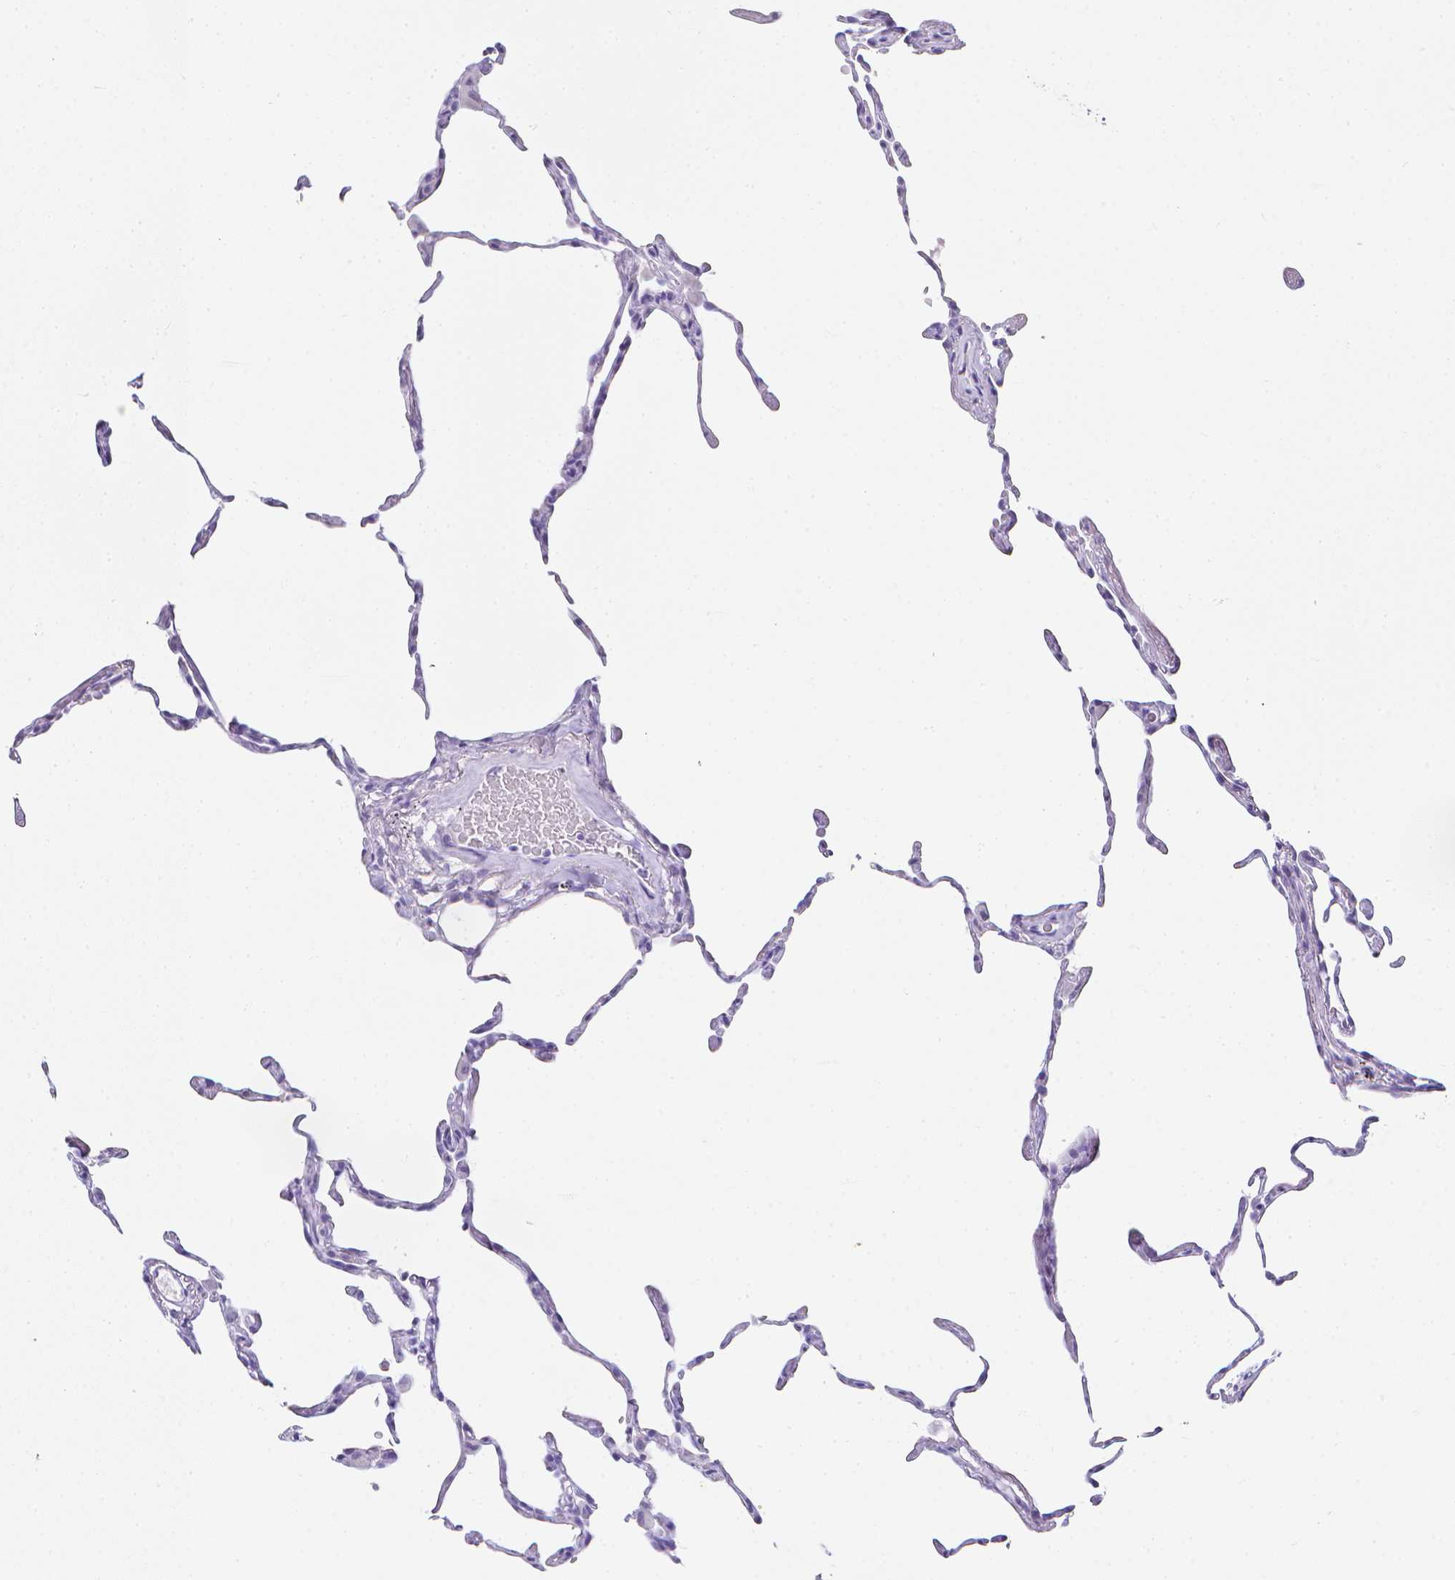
{"staining": {"intensity": "negative", "quantity": "none", "location": "none"}, "tissue": "lung", "cell_type": "Alveolar cells", "image_type": "normal", "snomed": [{"axis": "morphology", "description": "Normal tissue, NOS"}, {"axis": "topography", "description": "Lung"}], "caption": "Lung stained for a protein using immunohistochemistry (IHC) reveals no expression alveolar cells.", "gene": "LGALS4", "patient": {"sex": "female", "age": 57}}